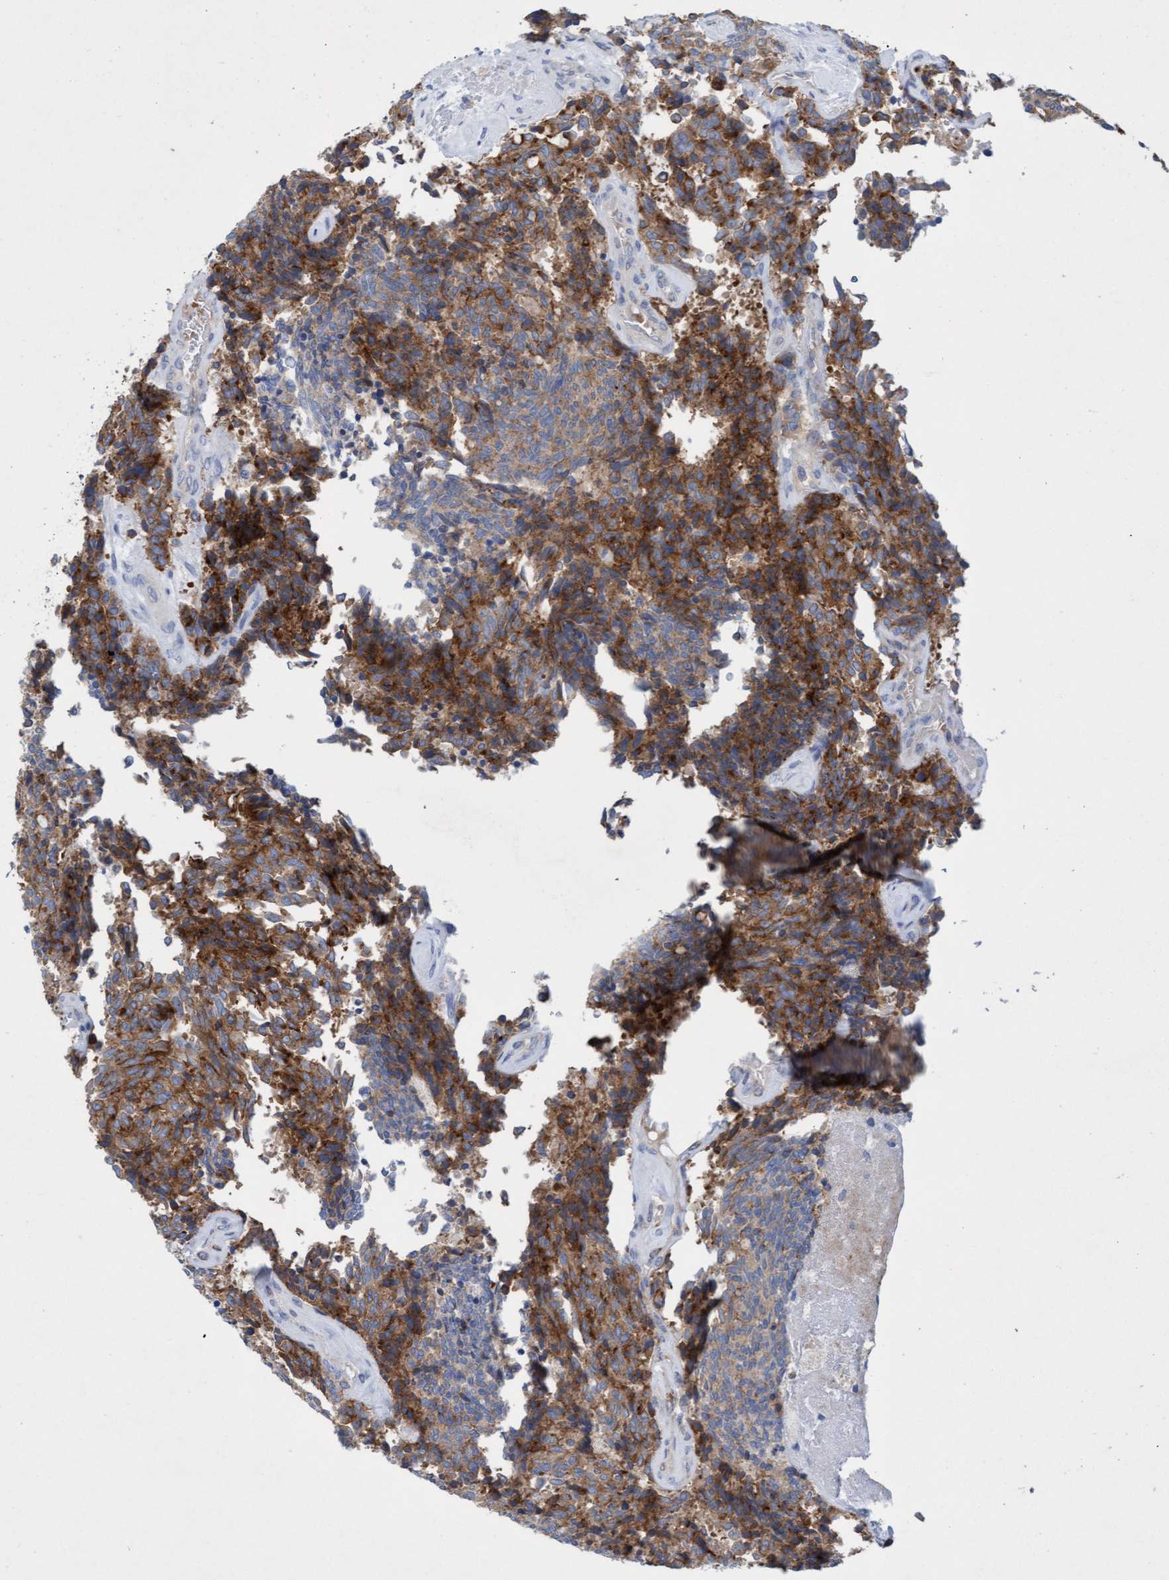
{"staining": {"intensity": "moderate", "quantity": ">75%", "location": "cytoplasmic/membranous"}, "tissue": "carcinoid", "cell_type": "Tumor cells", "image_type": "cancer", "snomed": [{"axis": "morphology", "description": "Carcinoid, malignant, NOS"}, {"axis": "topography", "description": "Pancreas"}], "caption": "IHC image of human malignant carcinoid stained for a protein (brown), which reveals medium levels of moderate cytoplasmic/membranous staining in about >75% of tumor cells.", "gene": "SIGIRR", "patient": {"sex": "female", "age": 54}}